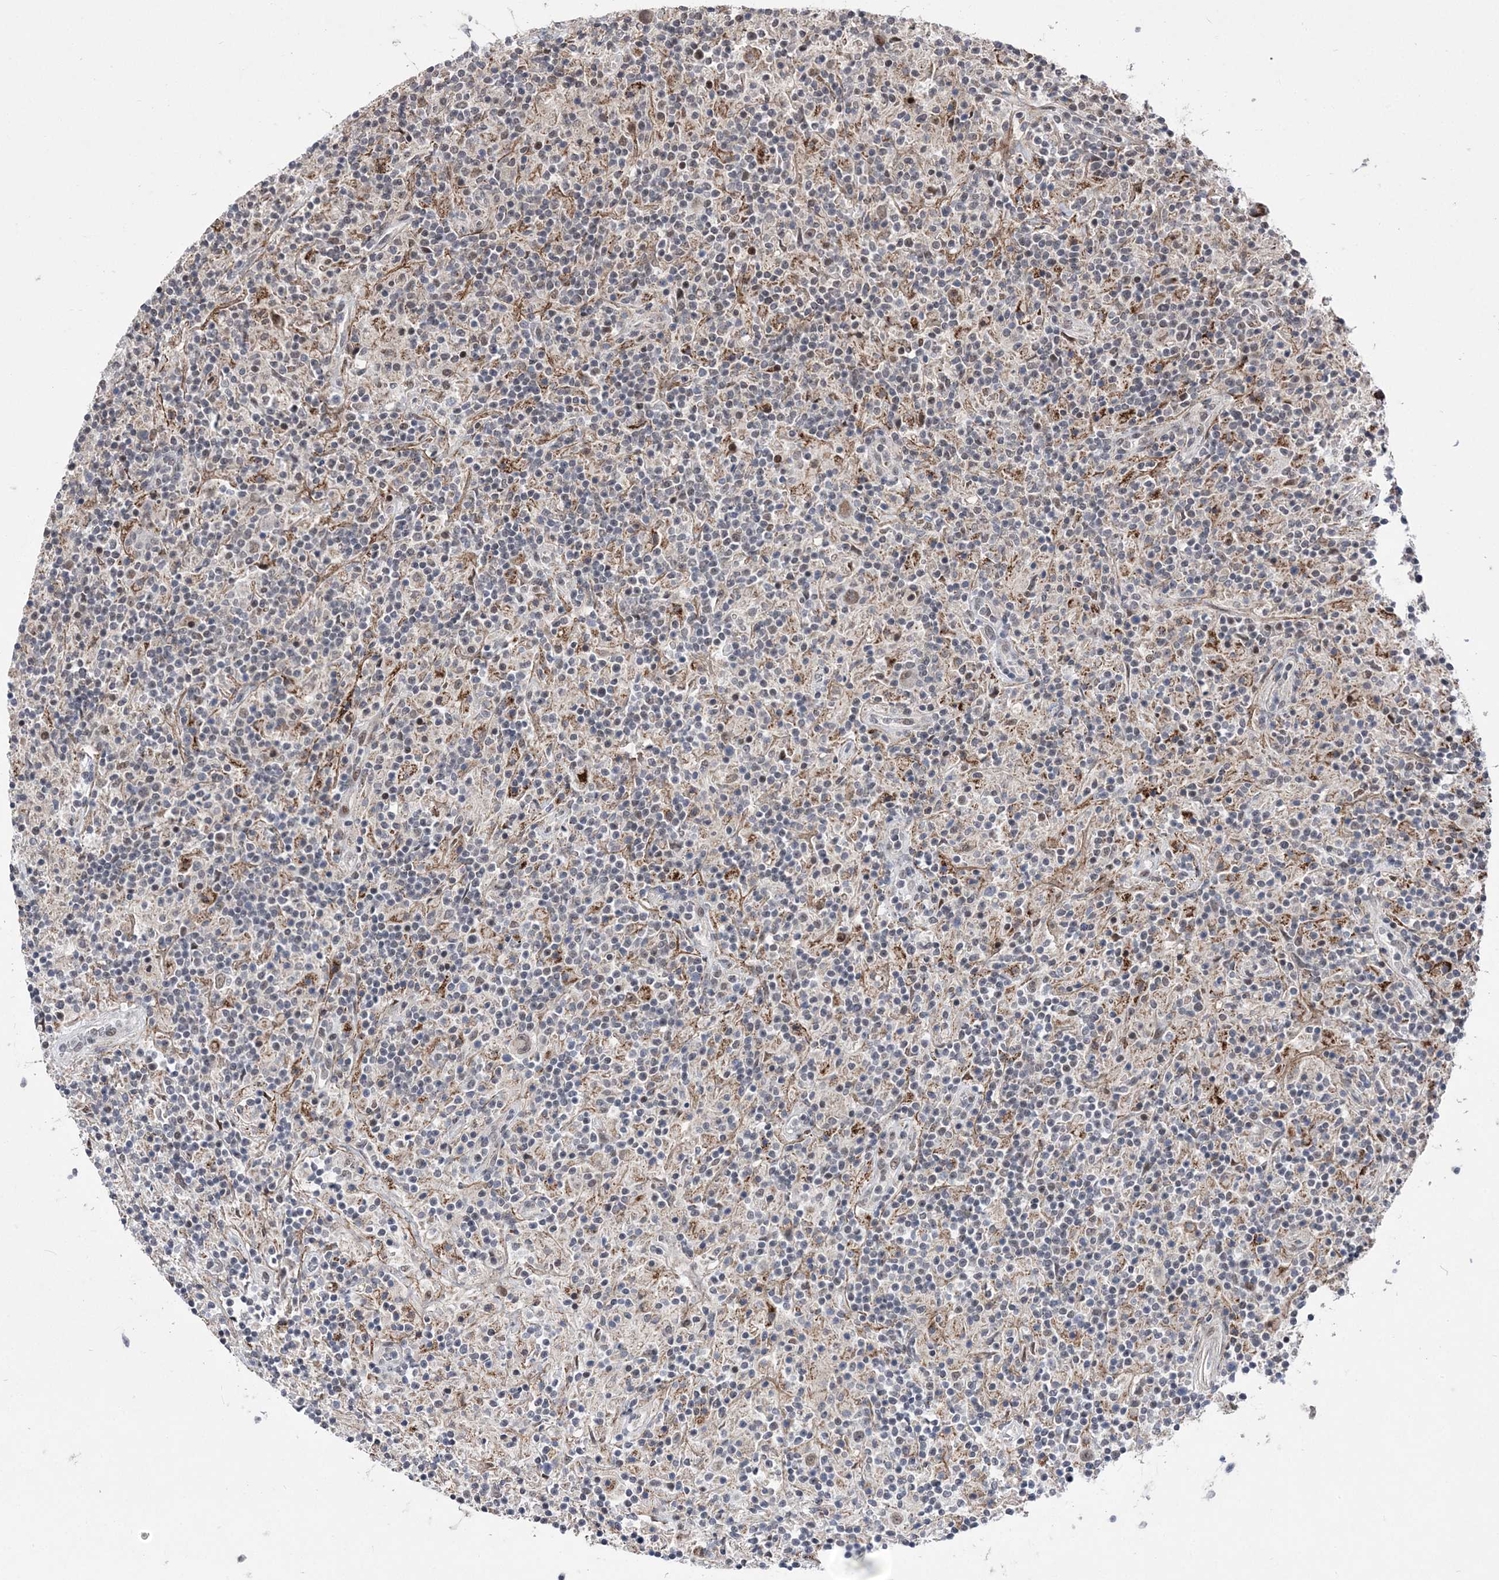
{"staining": {"intensity": "weak", "quantity": ">75%", "location": "nuclear"}, "tissue": "lymphoma", "cell_type": "Tumor cells", "image_type": "cancer", "snomed": [{"axis": "morphology", "description": "Hodgkin's disease, NOS"}, {"axis": "topography", "description": "Lymph node"}], "caption": "IHC (DAB (3,3'-diaminobenzidine)) staining of human lymphoma exhibits weak nuclear protein expression in approximately >75% of tumor cells.", "gene": "BOD1L1", "patient": {"sex": "male", "age": 70}}